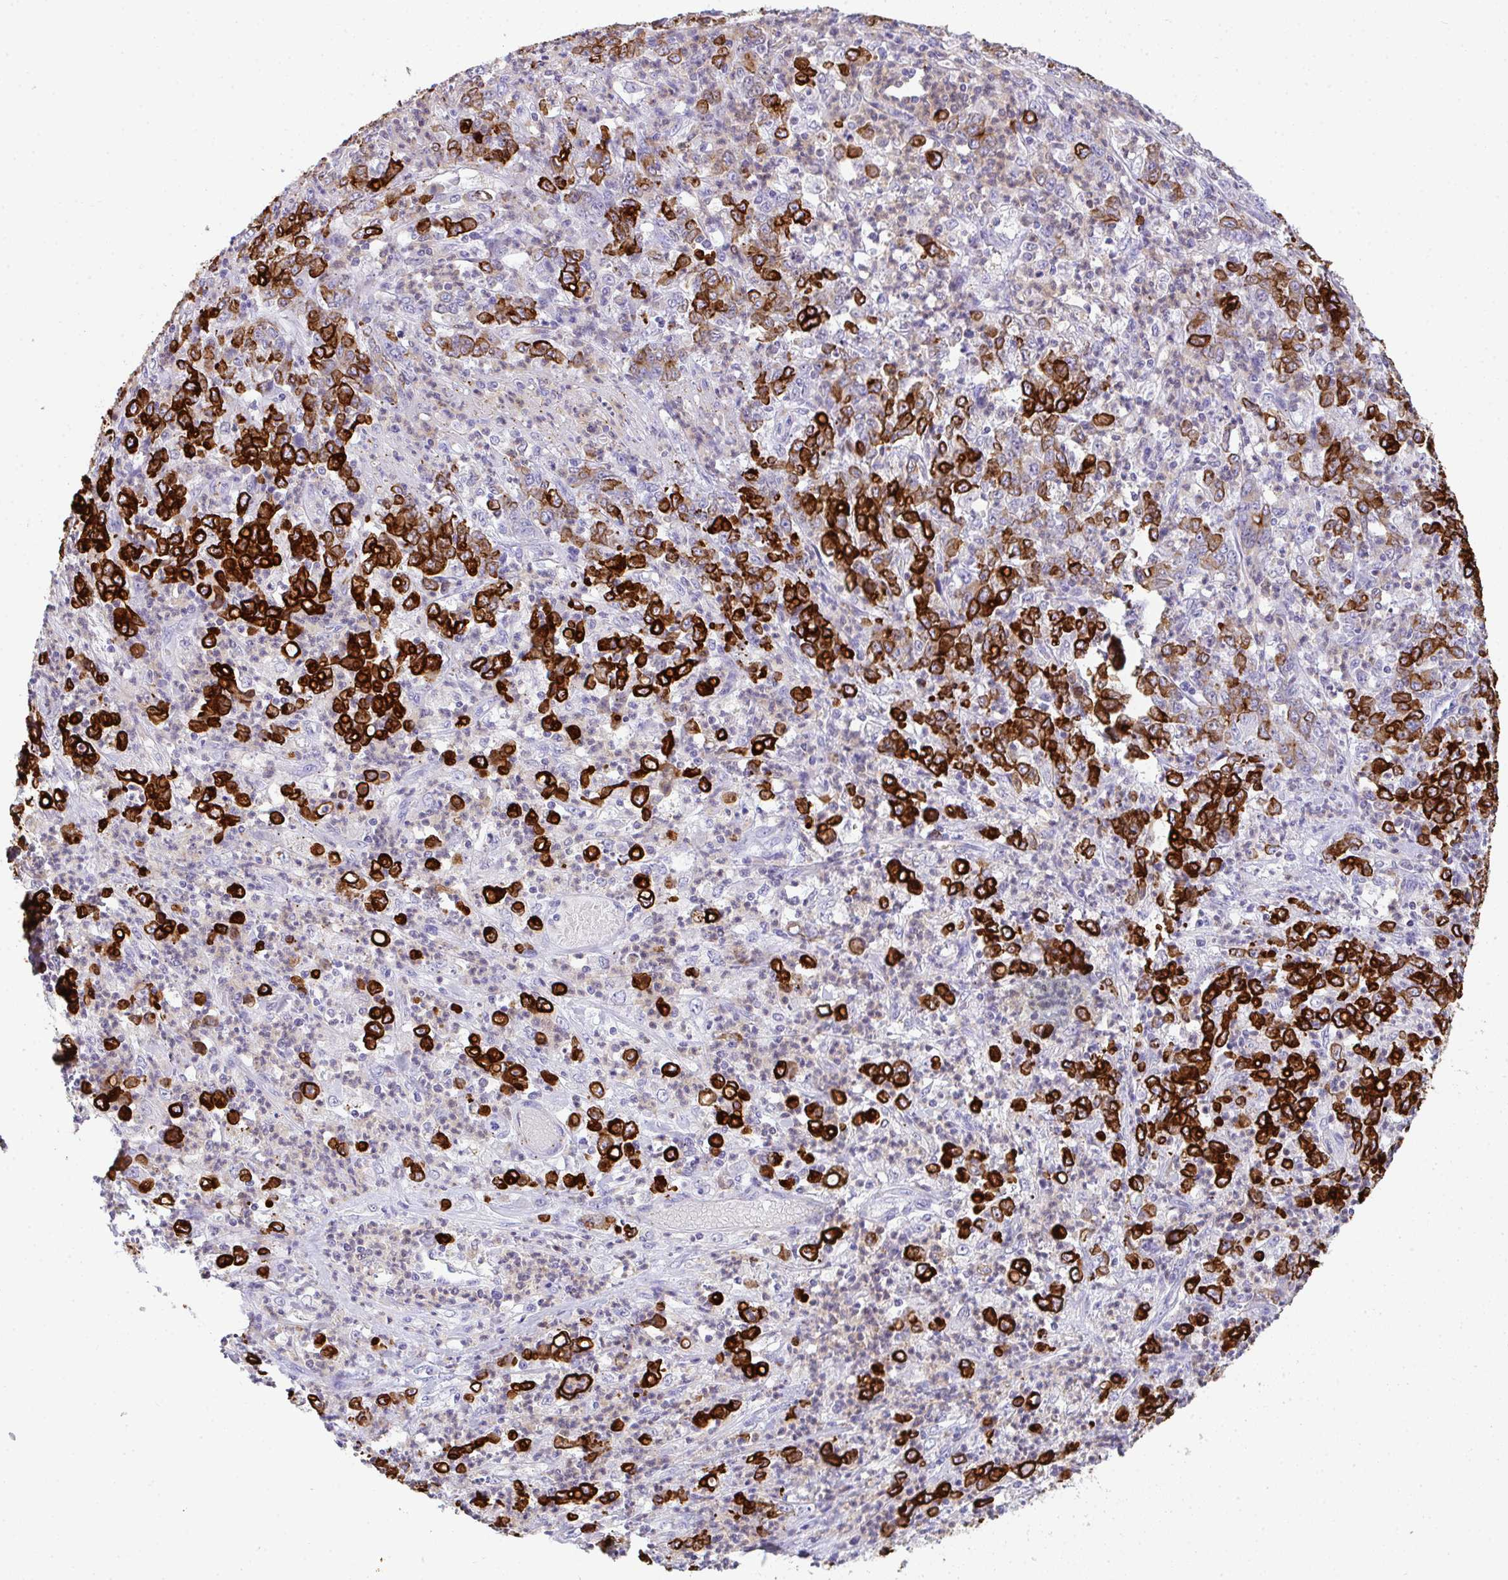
{"staining": {"intensity": "strong", "quantity": ">75%", "location": "cytoplasmic/membranous"}, "tissue": "stomach cancer", "cell_type": "Tumor cells", "image_type": "cancer", "snomed": [{"axis": "morphology", "description": "Adenocarcinoma, NOS"}, {"axis": "topography", "description": "Stomach, lower"}], "caption": "Strong cytoplasmic/membranous staining is present in approximately >75% of tumor cells in stomach cancer (adenocarcinoma).", "gene": "TNFAIP8", "patient": {"sex": "female", "age": 71}}